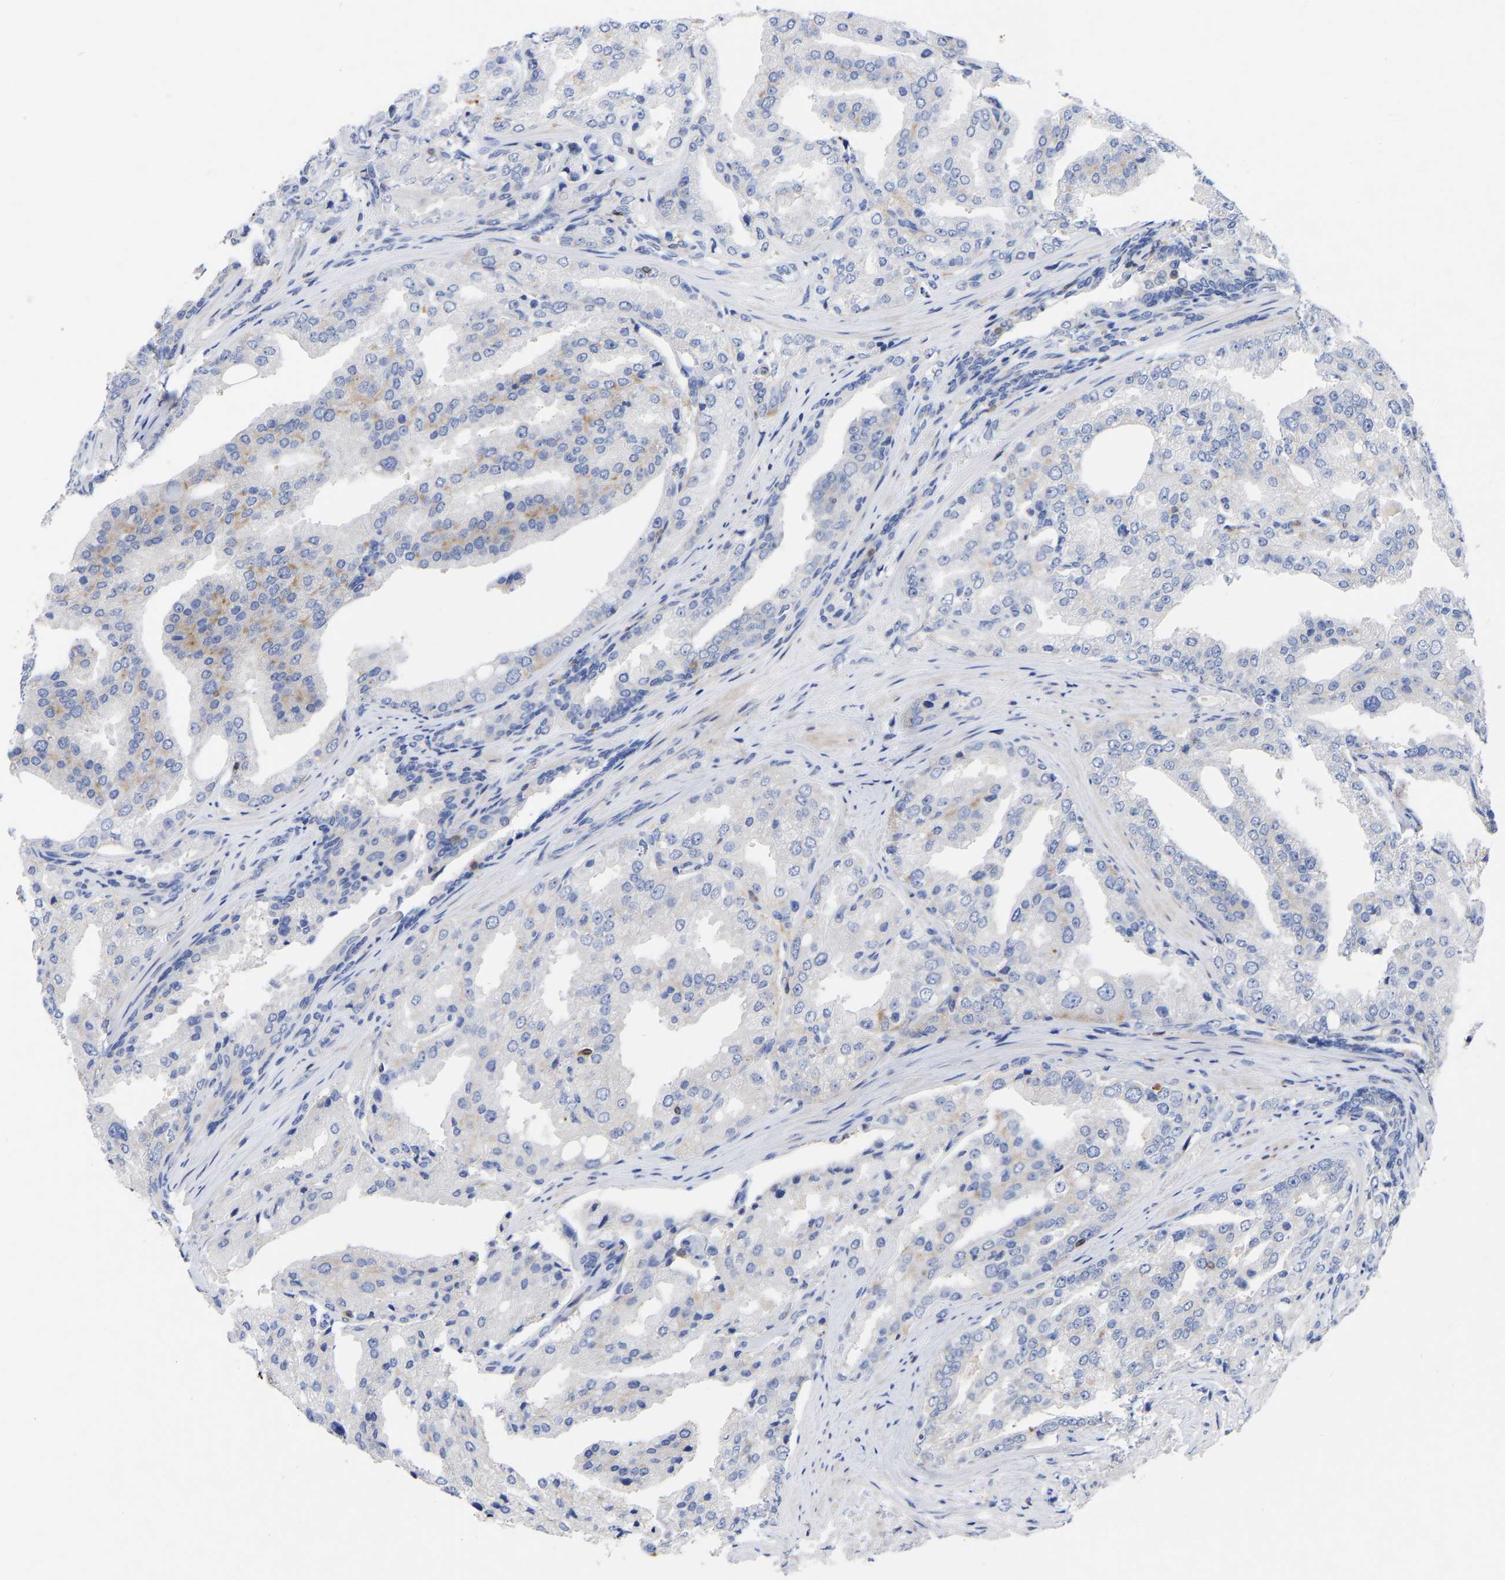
{"staining": {"intensity": "negative", "quantity": "none", "location": "none"}, "tissue": "prostate cancer", "cell_type": "Tumor cells", "image_type": "cancer", "snomed": [{"axis": "morphology", "description": "Adenocarcinoma, High grade"}, {"axis": "topography", "description": "Prostate"}], "caption": "Protein analysis of prostate cancer (high-grade adenocarcinoma) demonstrates no significant staining in tumor cells.", "gene": "PTPN7", "patient": {"sex": "male", "age": 50}}